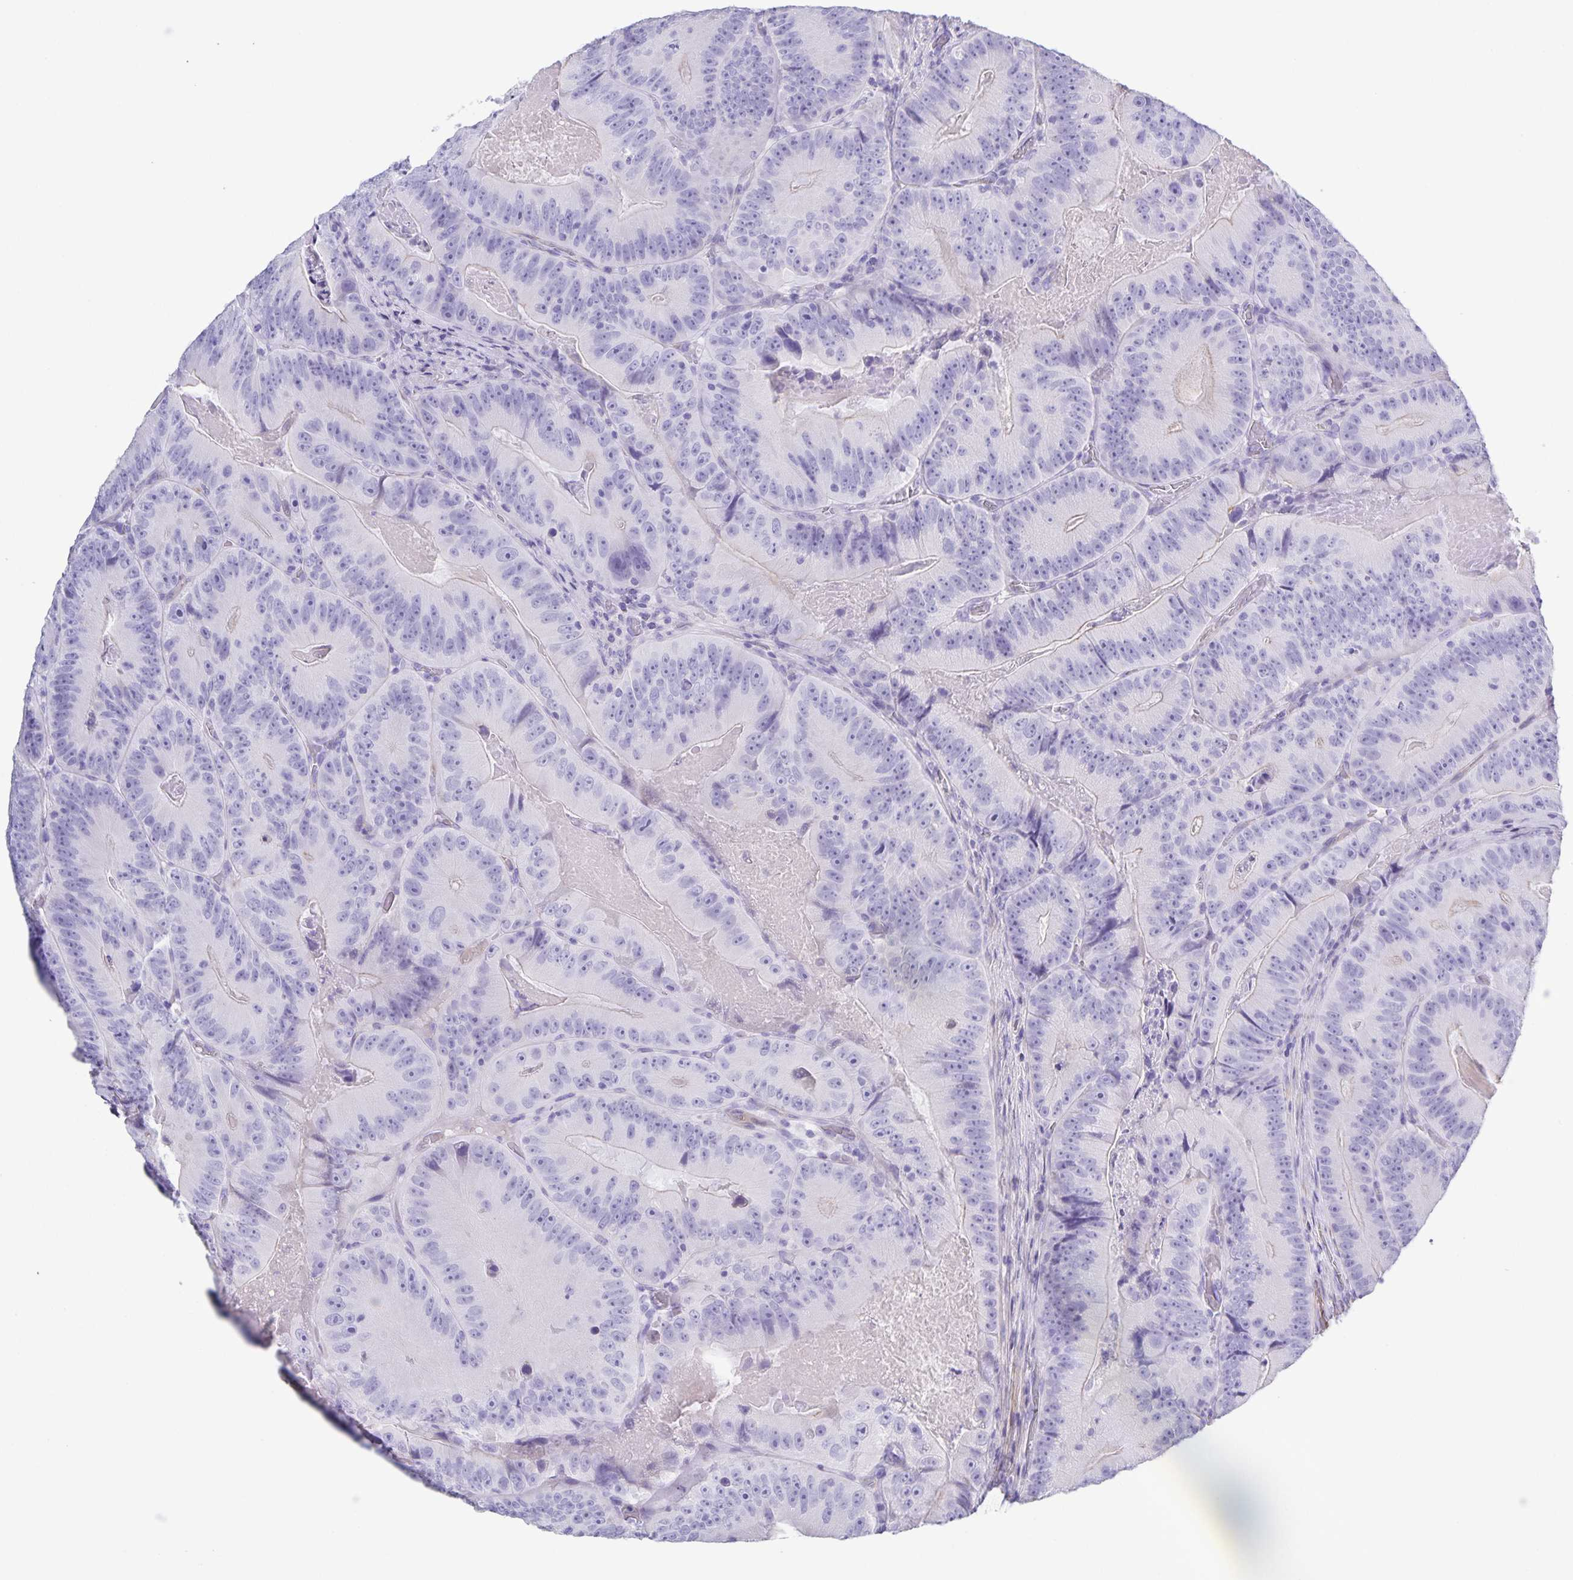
{"staining": {"intensity": "negative", "quantity": "none", "location": "none"}, "tissue": "colorectal cancer", "cell_type": "Tumor cells", "image_type": "cancer", "snomed": [{"axis": "morphology", "description": "Adenocarcinoma, NOS"}, {"axis": "topography", "description": "Colon"}], "caption": "Colorectal cancer (adenocarcinoma) was stained to show a protein in brown. There is no significant positivity in tumor cells. Brightfield microscopy of IHC stained with DAB (brown) and hematoxylin (blue), captured at high magnification.", "gene": "UBQLN3", "patient": {"sex": "female", "age": 86}}